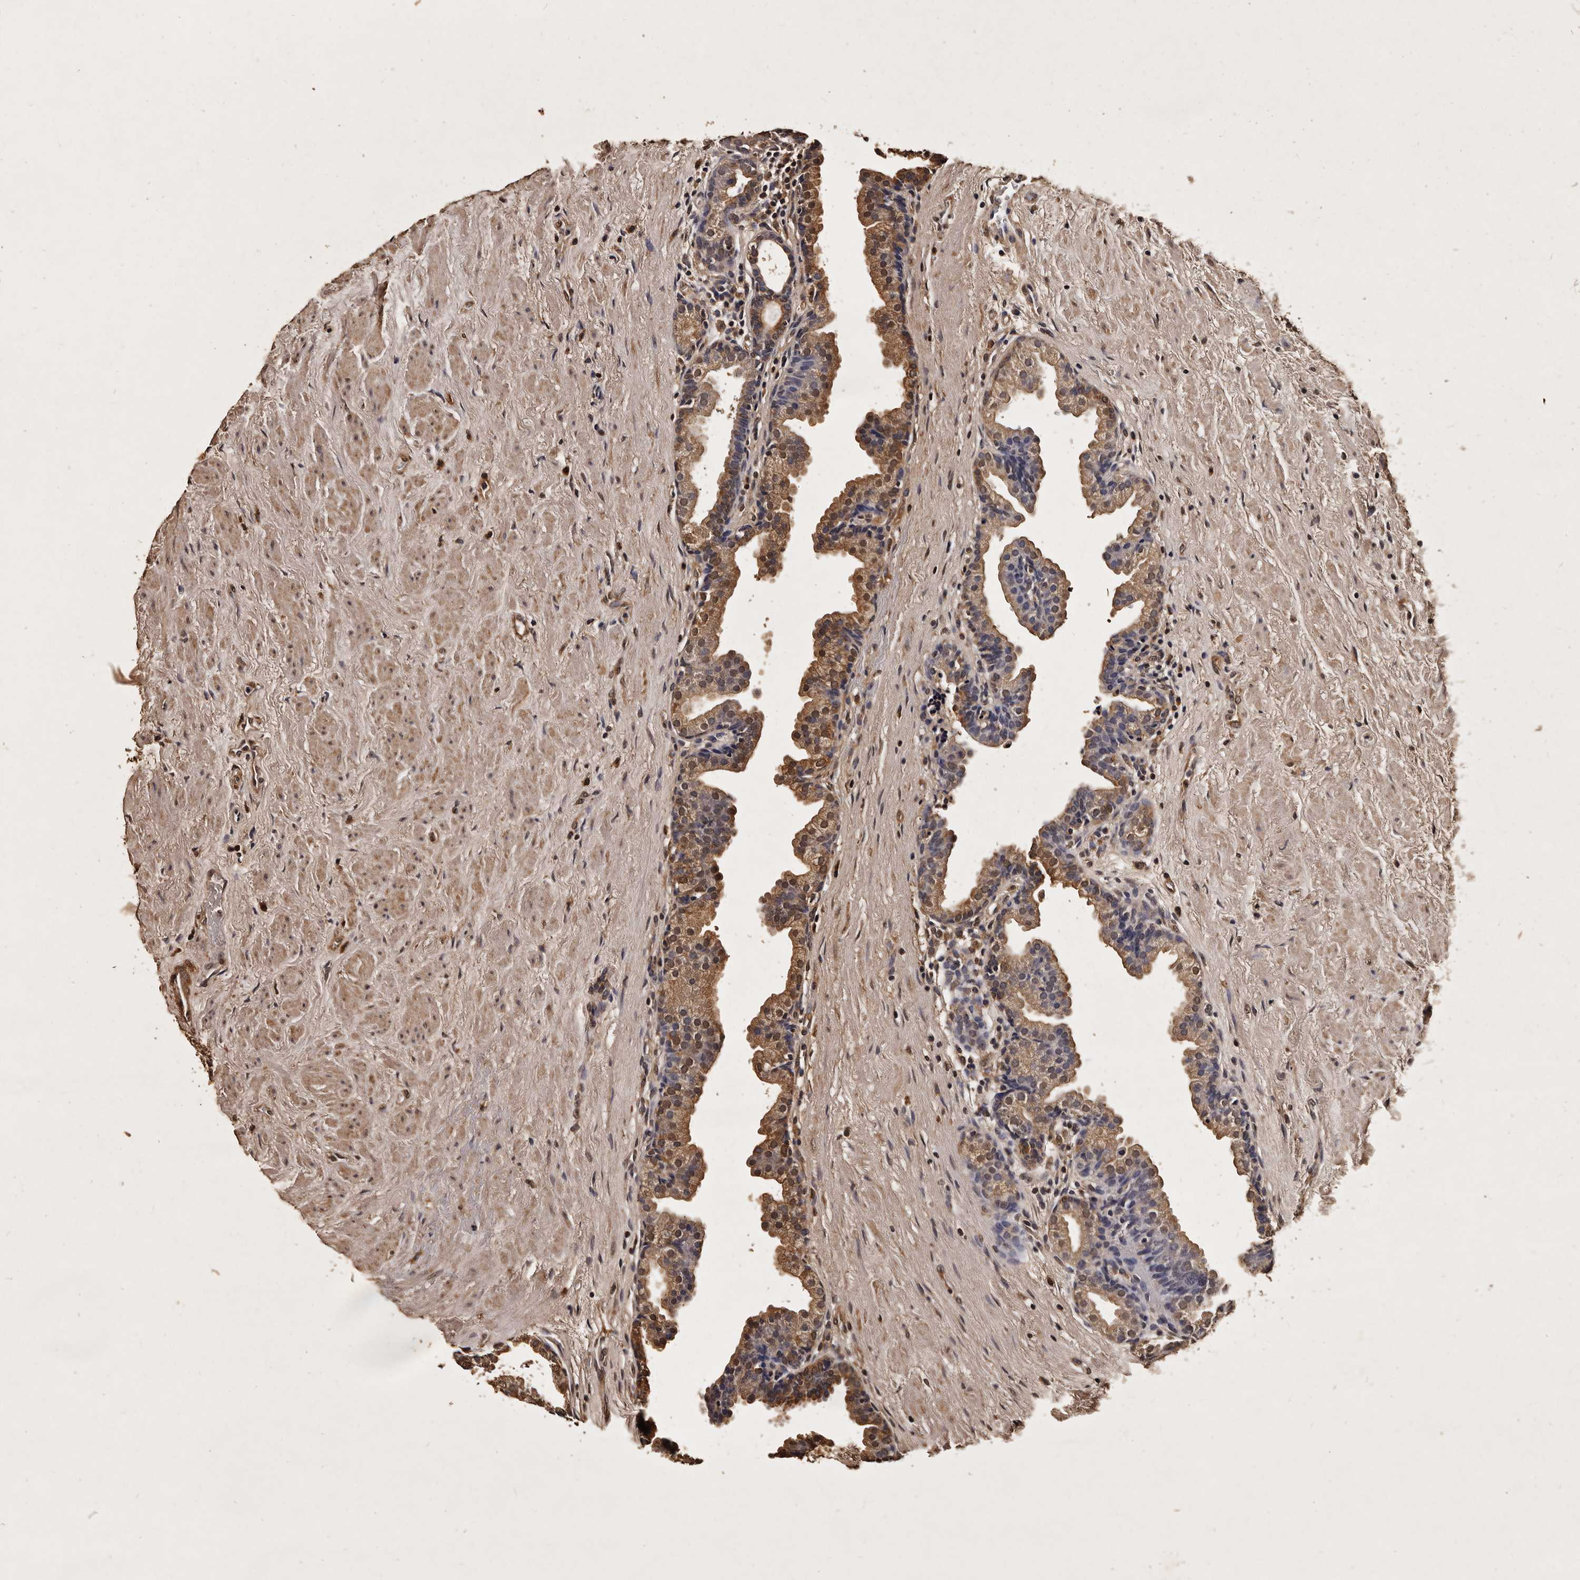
{"staining": {"intensity": "moderate", "quantity": ">75%", "location": "cytoplasmic/membranous,nuclear"}, "tissue": "prostate", "cell_type": "Glandular cells", "image_type": "normal", "snomed": [{"axis": "morphology", "description": "Normal tissue, NOS"}, {"axis": "topography", "description": "Prostate"}], "caption": "Protein staining of normal prostate displays moderate cytoplasmic/membranous,nuclear positivity in approximately >75% of glandular cells. Immunohistochemistry (ihc) stains the protein in brown and the nuclei are stained blue.", "gene": "PARS2", "patient": {"sex": "male", "age": 48}}